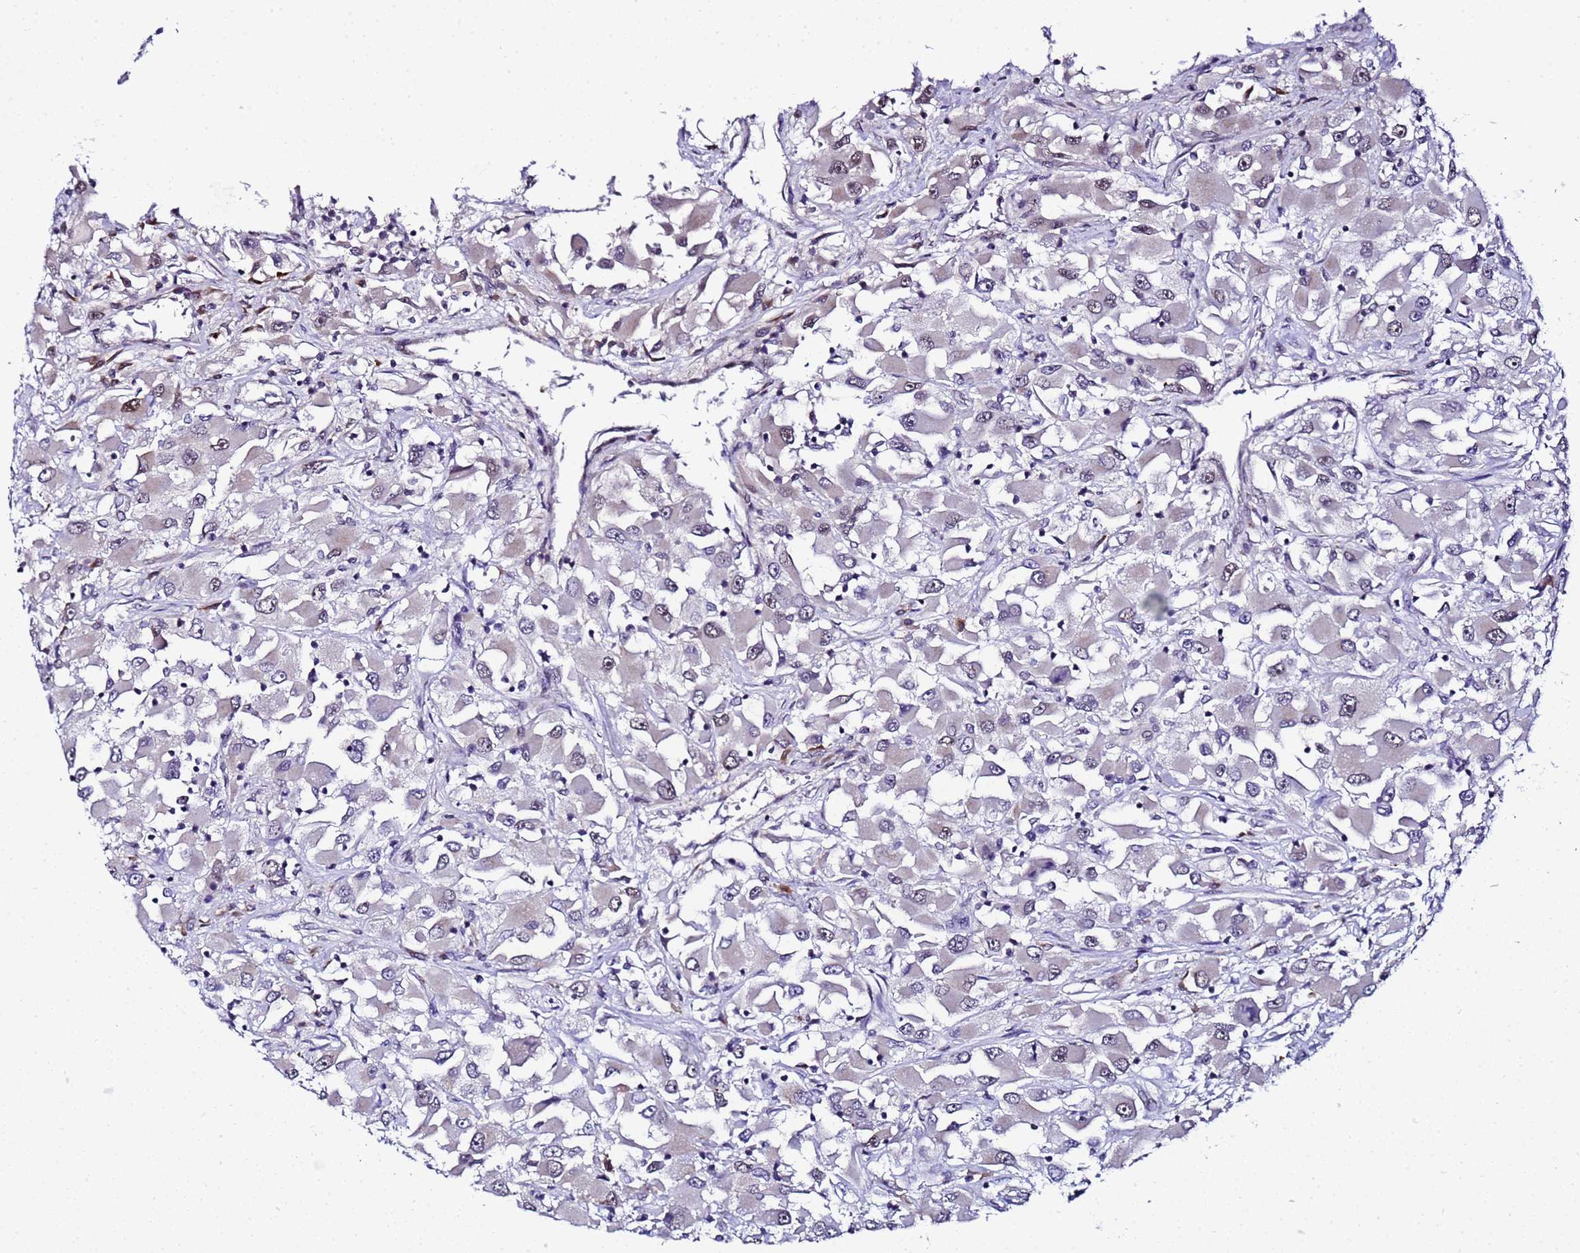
{"staining": {"intensity": "weak", "quantity": "<25%", "location": "nuclear"}, "tissue": "renal cancer", "cell_type": "Tumor cells", "image_type": "cancer", "snomed": [{"axis": "morphology", "description": "Adenocarcinoma, NOS"}, {"axis": "topography", "description": "Kidney"}], "caption": "IHC photomicrograph of renal cancer (adenocarcinoma) stained for a protein (brown), which reveals no positivity in tumor cells.", "gene": "C19orf47", "patient": {"sex": "female", "age": 52}}